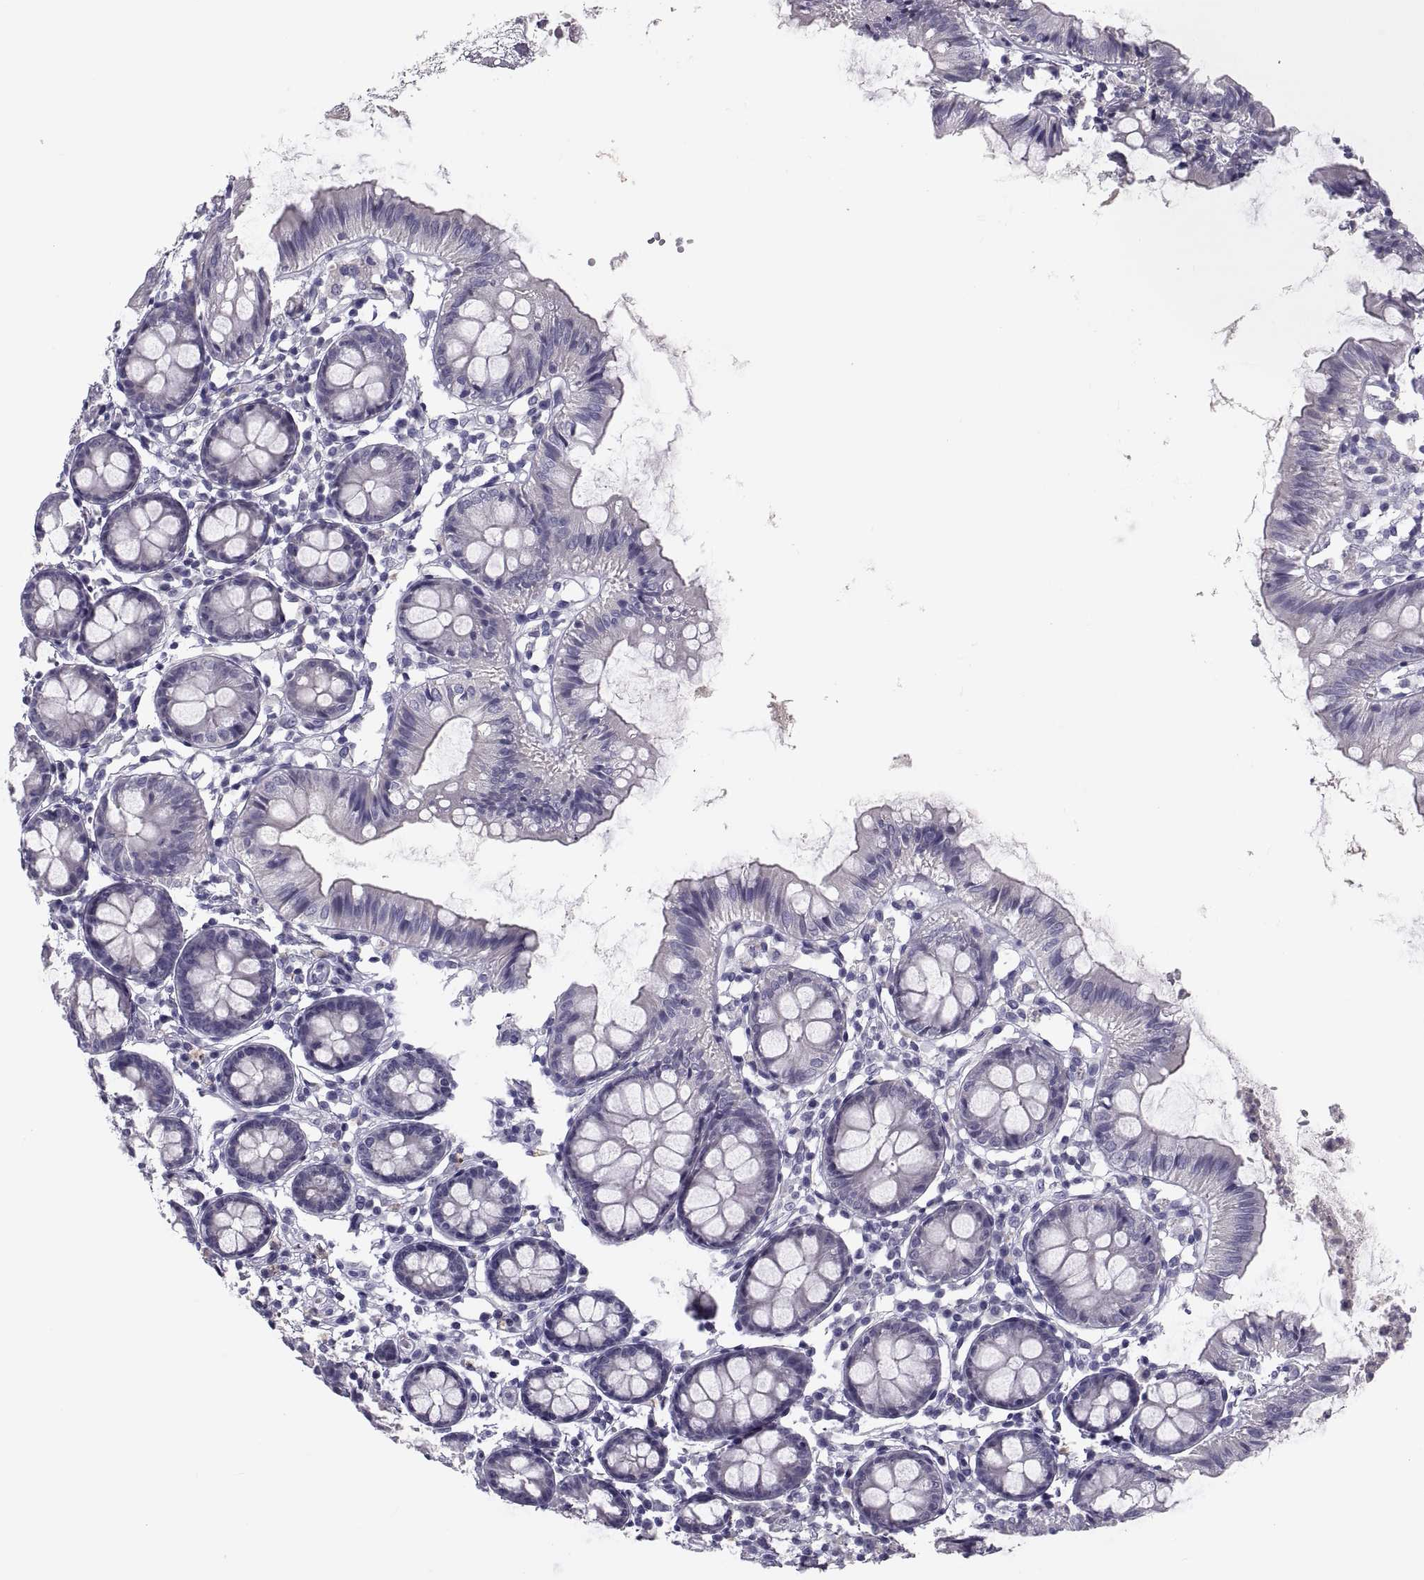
{"staining": {"intensity": "negative", "quantity": "none", "location": "none"}, "tissue": "colon", "cell_type": "Endothelial cells", "image_type": "normal", "snomed": [{"axis": "morphology", "description": "Normal tissue, NOS"}, {"axis": "topography", "description": "Colon"}], "caption": "Immunohistochemistry micrograph of unremarkable colon stained for a protein (brown), which reveals no positivity in endothelial cells.", "gene": "PDZRN4", "patient": {"sex": "female", "age": 84}}